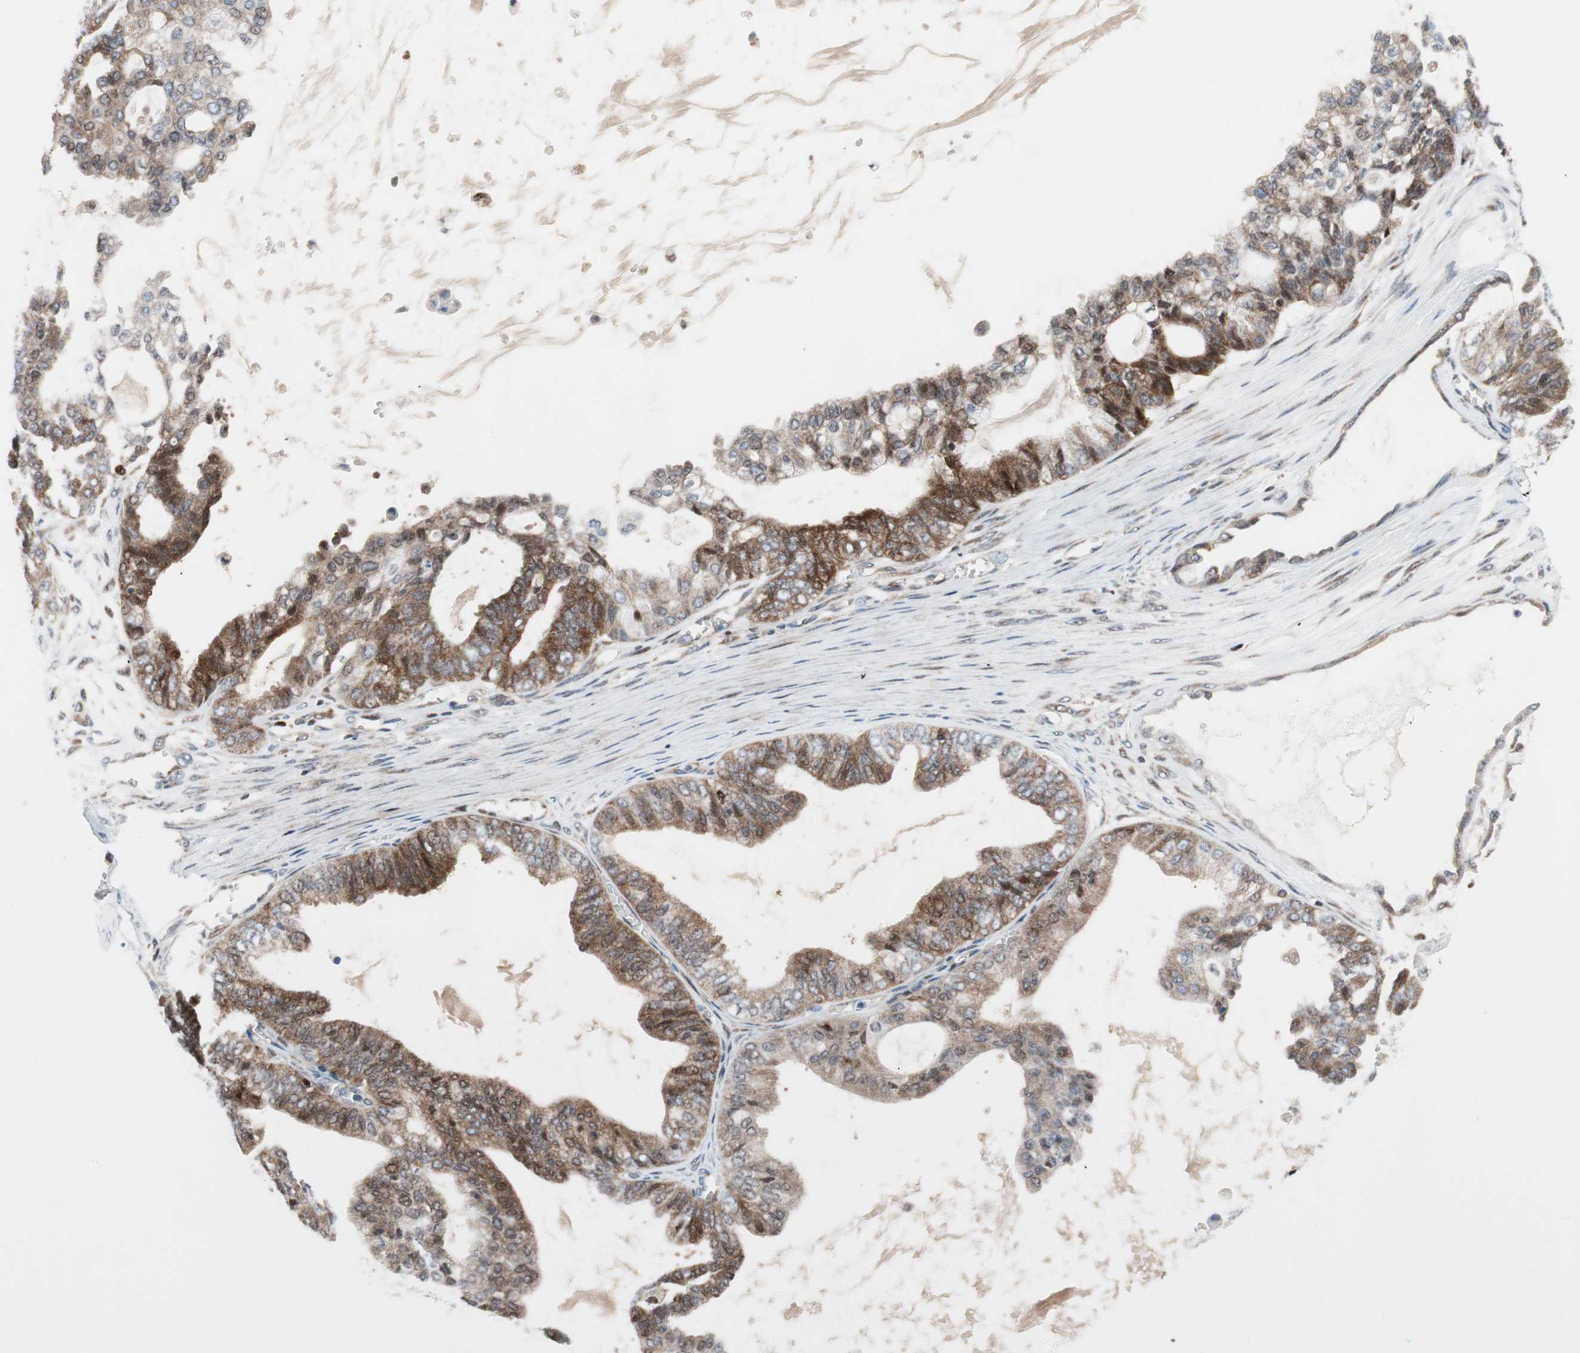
{"staining": {"intensity": "moderate", "quantity": ">75%", "location": "cytoplasmic/membranous"}, "tissue": "ovarian cancer", "cell_type": "Tumor cells", "image_type": "cancer", "snomed": [{"axis": "morphology", "description": "Carcinoma, NOS"}, {"axis": "morphology", "description": "Carcinoma, endometroid"}, {"axis": "topography", "description": "Ovary"}], "caption": "This histopathology image reveals immunohistochemistry staining of human ovarian cancer, with medium moderate cytoplasmic/membranous positivity in approximately >75% of tumor cells.", "gene": "RGS10", "patient": {"sex": "female", "age": 50}}